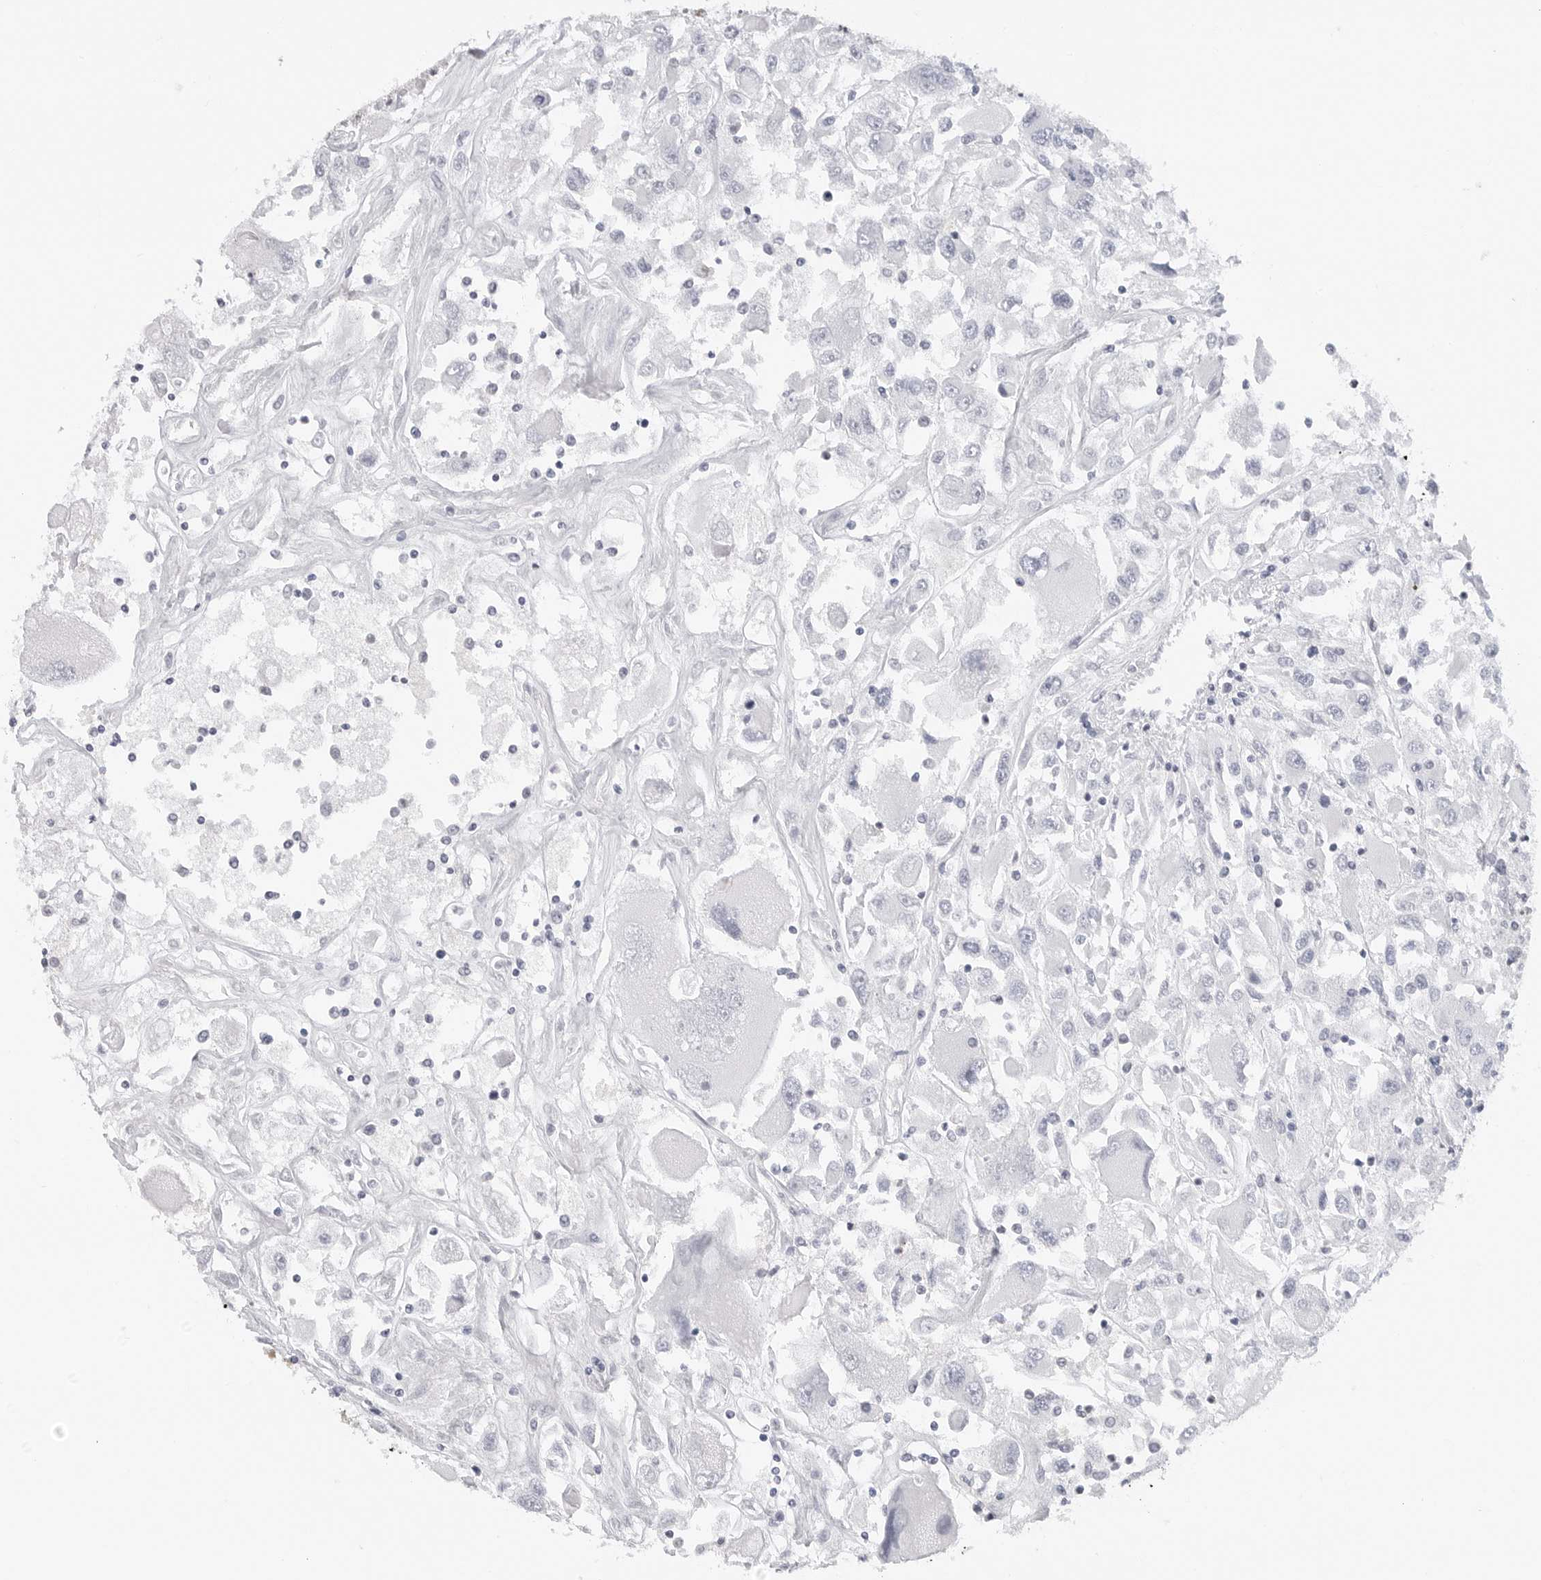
{"staining": {"intensity": "negative", "quantity": "none", "location": "none"}, "tissue": "renal cancer", "cell_type": "Tumor cells", "image_type": "cancer", "snomed": [{"axis": "morphology", "description": "Adenocarcinoma, NOS"}, {"axis": "topography", "description": "Kidney"}], "caption": "DAB immunohistochemical staining of adenocarcinoma (renal) reveals no significant positivity in tumor cells.", "gene": "MAP2K5", "patient": {"sex": "female", "age": 52}}